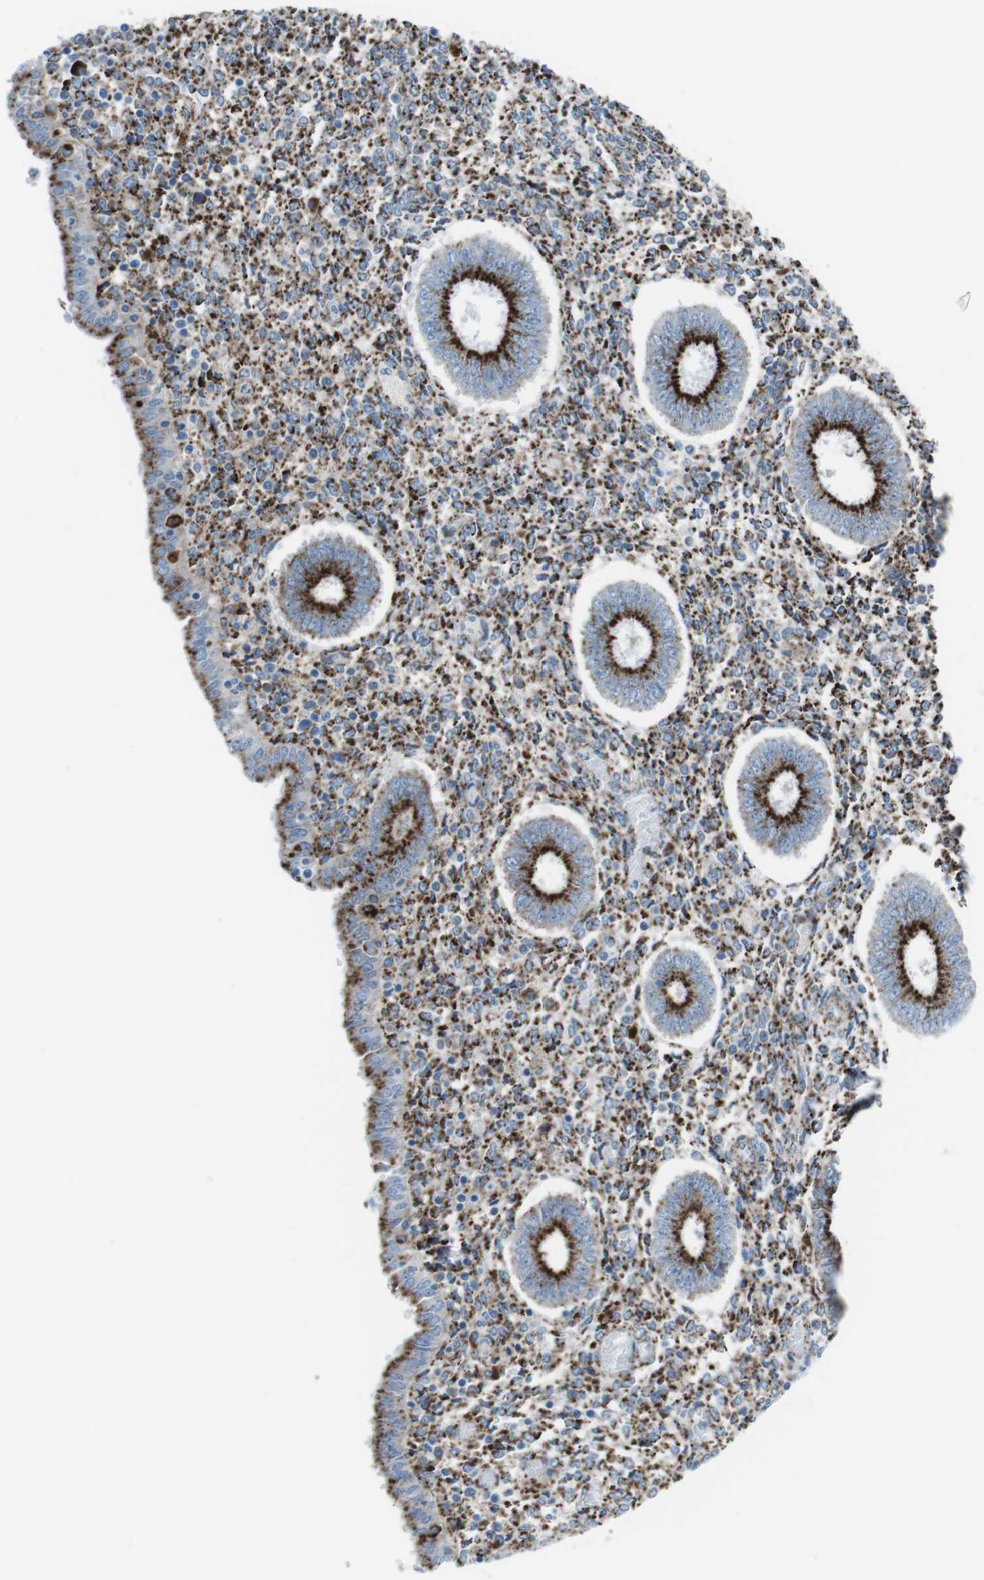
{"staining": {"intensity": "strong", "quantity": "25%-75%", "location": "cytoplasmic/membranous"}, "tissue": "endometrium", "cell_type": "Cells in endometrial stroma", "image_type": "normal", "snomed": [{"axis": "morphology", "description": "Normal tissue, NOS"}, {"axis": "topography", "description": "Endometrium"}], "caption": "IHC staining of unremarkable endometrium, which exhibits high levels of strong cytoplasmic/membranous staining in approximately 25%-75% of cells in endometrial stroma indicating strong cytoplasmic/membranous protein staining. The staining was performed using DAB (brown) for protein detection and nuclei were counterstained in hematoxylin (blue).", "gene": "SCARB2", "patient": {"sex": "female", "age": 35}}